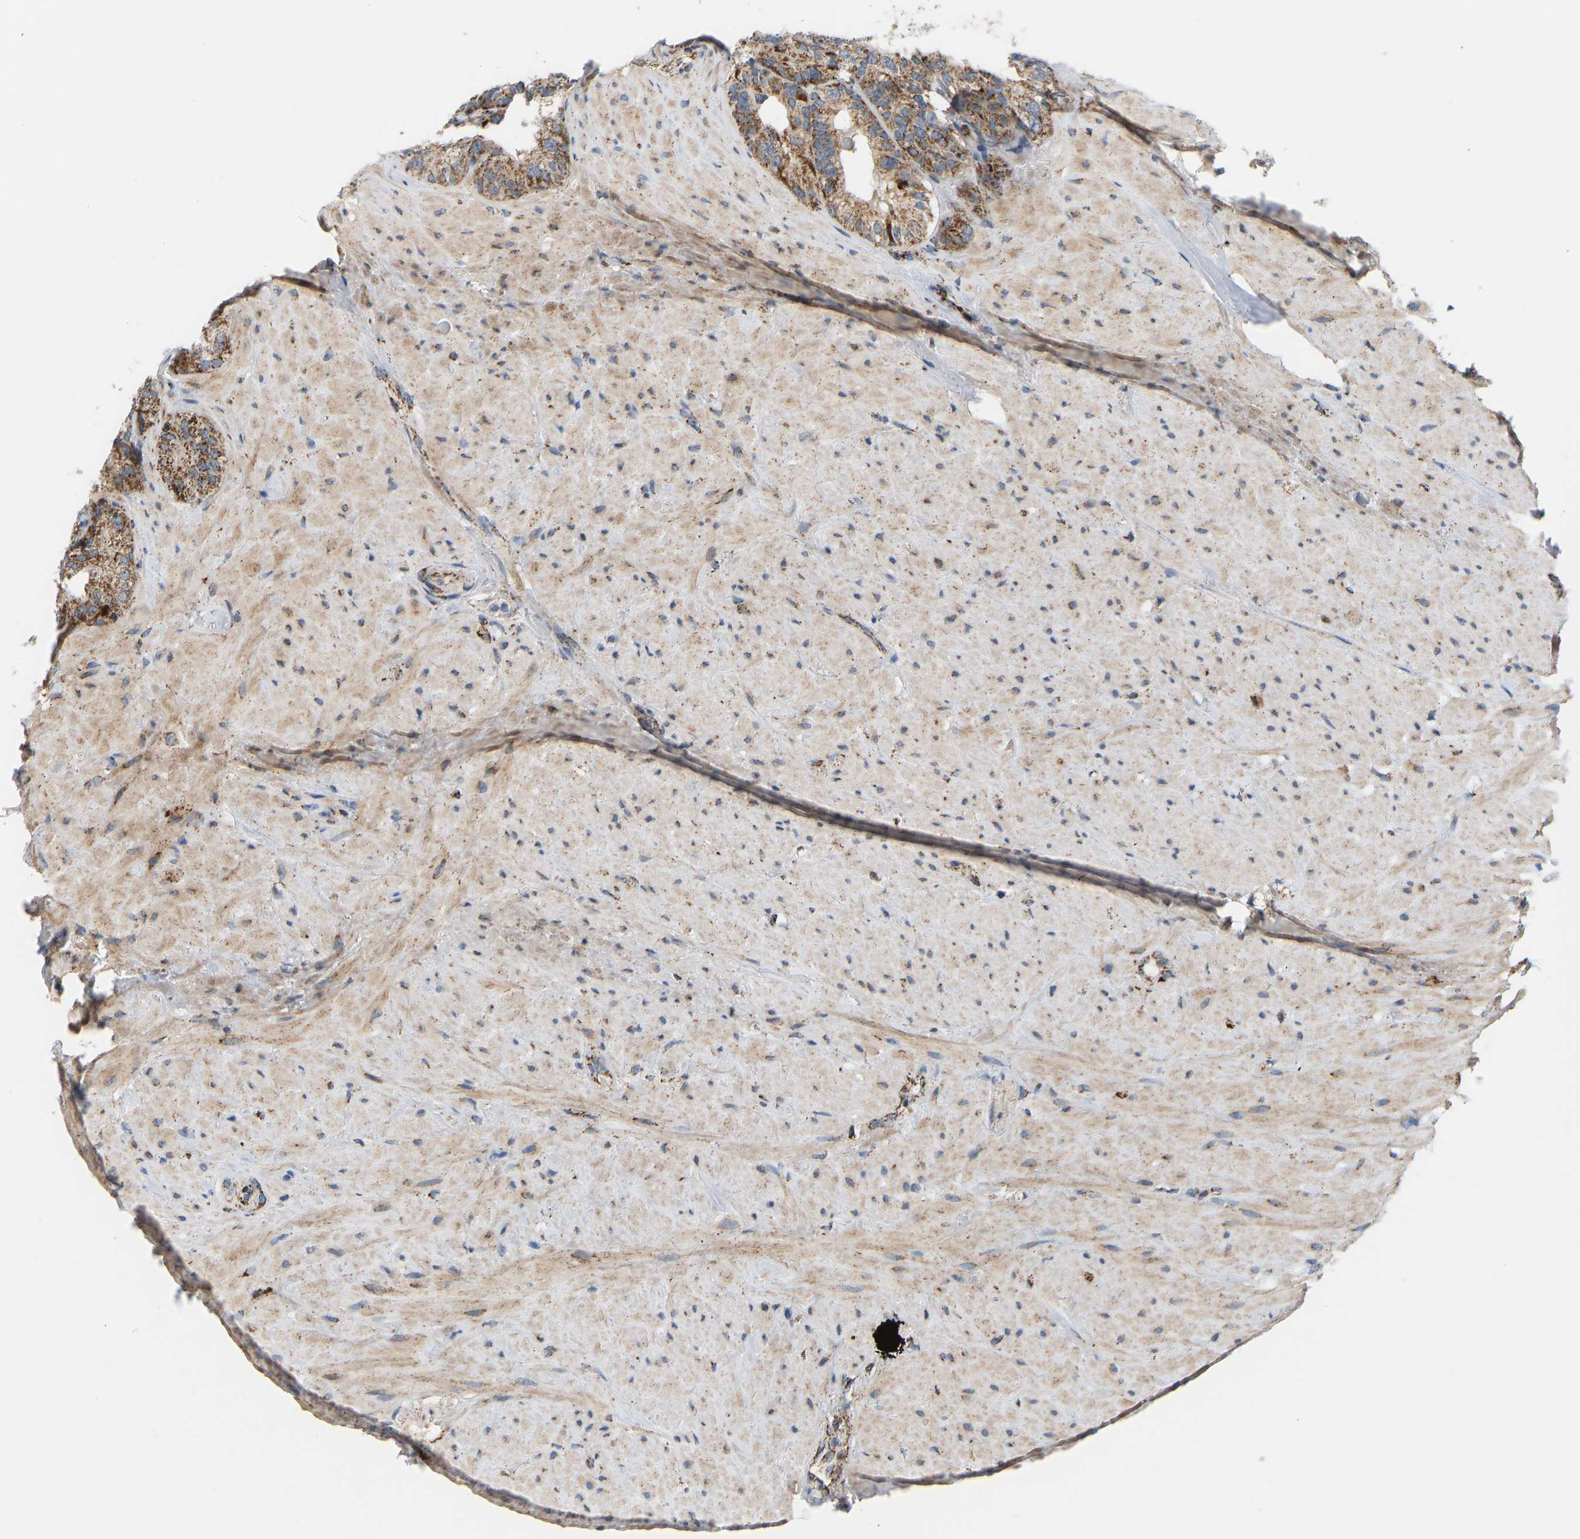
{"staining": {"intensity": "moderate", "quantity": ">75%", "location": "cytoplasmic/membranous"}, "tissue": "seminal vesicle", "cell_type": "Glandular cells", "image_type": "normal", "snomed": [{"axis": "morphology", "description": "Normal tissue, NOS"}, {"axis": "topography", "description": "Seminal veicle"}], "caption": "A medium amount of moderate cytoplasmic/membranous expression is identified in about >75% of glandular cells in benign seminal vesicle. Ihc stains the protein of interest in brown and the nuclei are stained blue.", "gene": "GPSM2", "patient": {"sex": "male", "age": 68}}